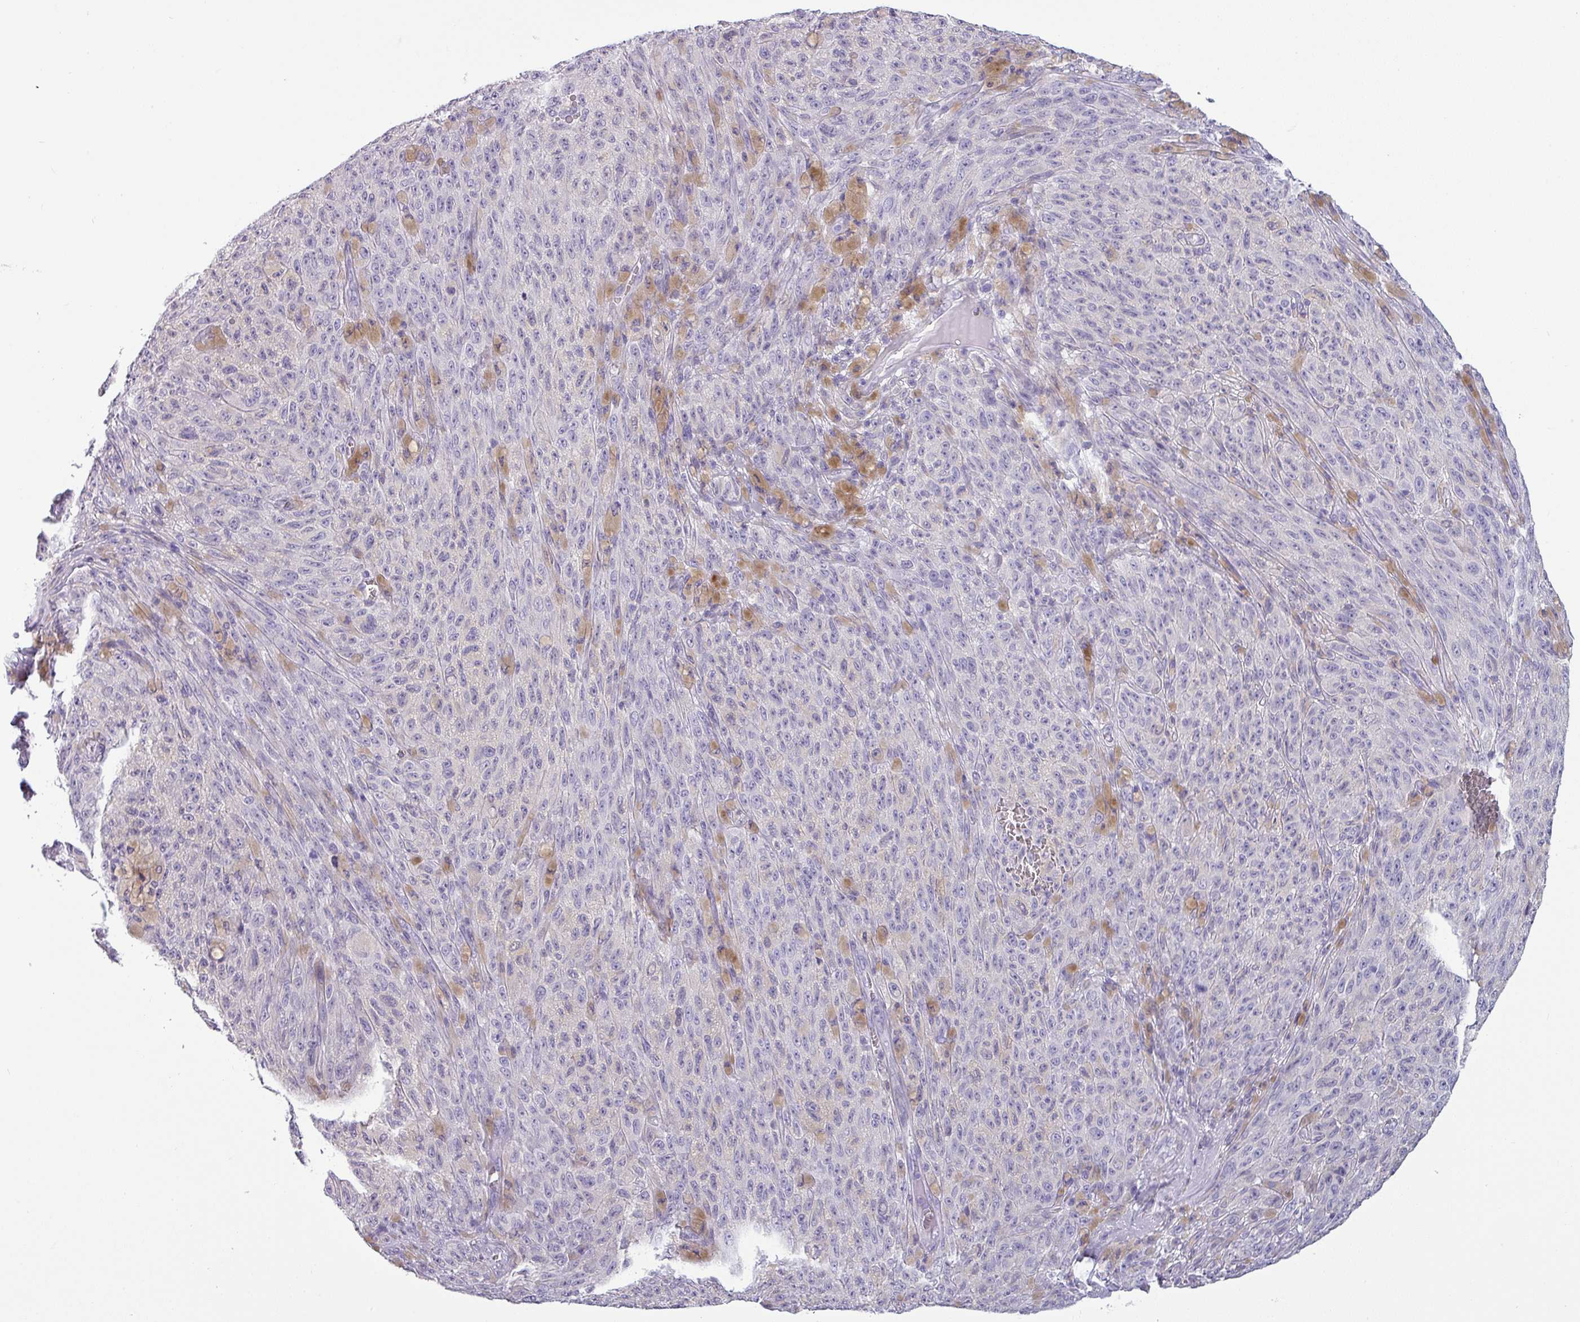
{"staining": {"intensity": "negative", "quantity": "none", "location": "none"}, "tissue": "melanoma", "cell_type": "Tumor cells", "image_type": "cancer", "snomed": [{"axis": "morphology", "description": "Malignant melanoma, NOS"}, {"axis": "topography", "description": "Skin"}], "caption": "Melanoma was stained to show a protein in brown. There is no significant expression in tumor cells.", "gene": "SLC26A9", "patient": {"sex": "female", "age": 82}}